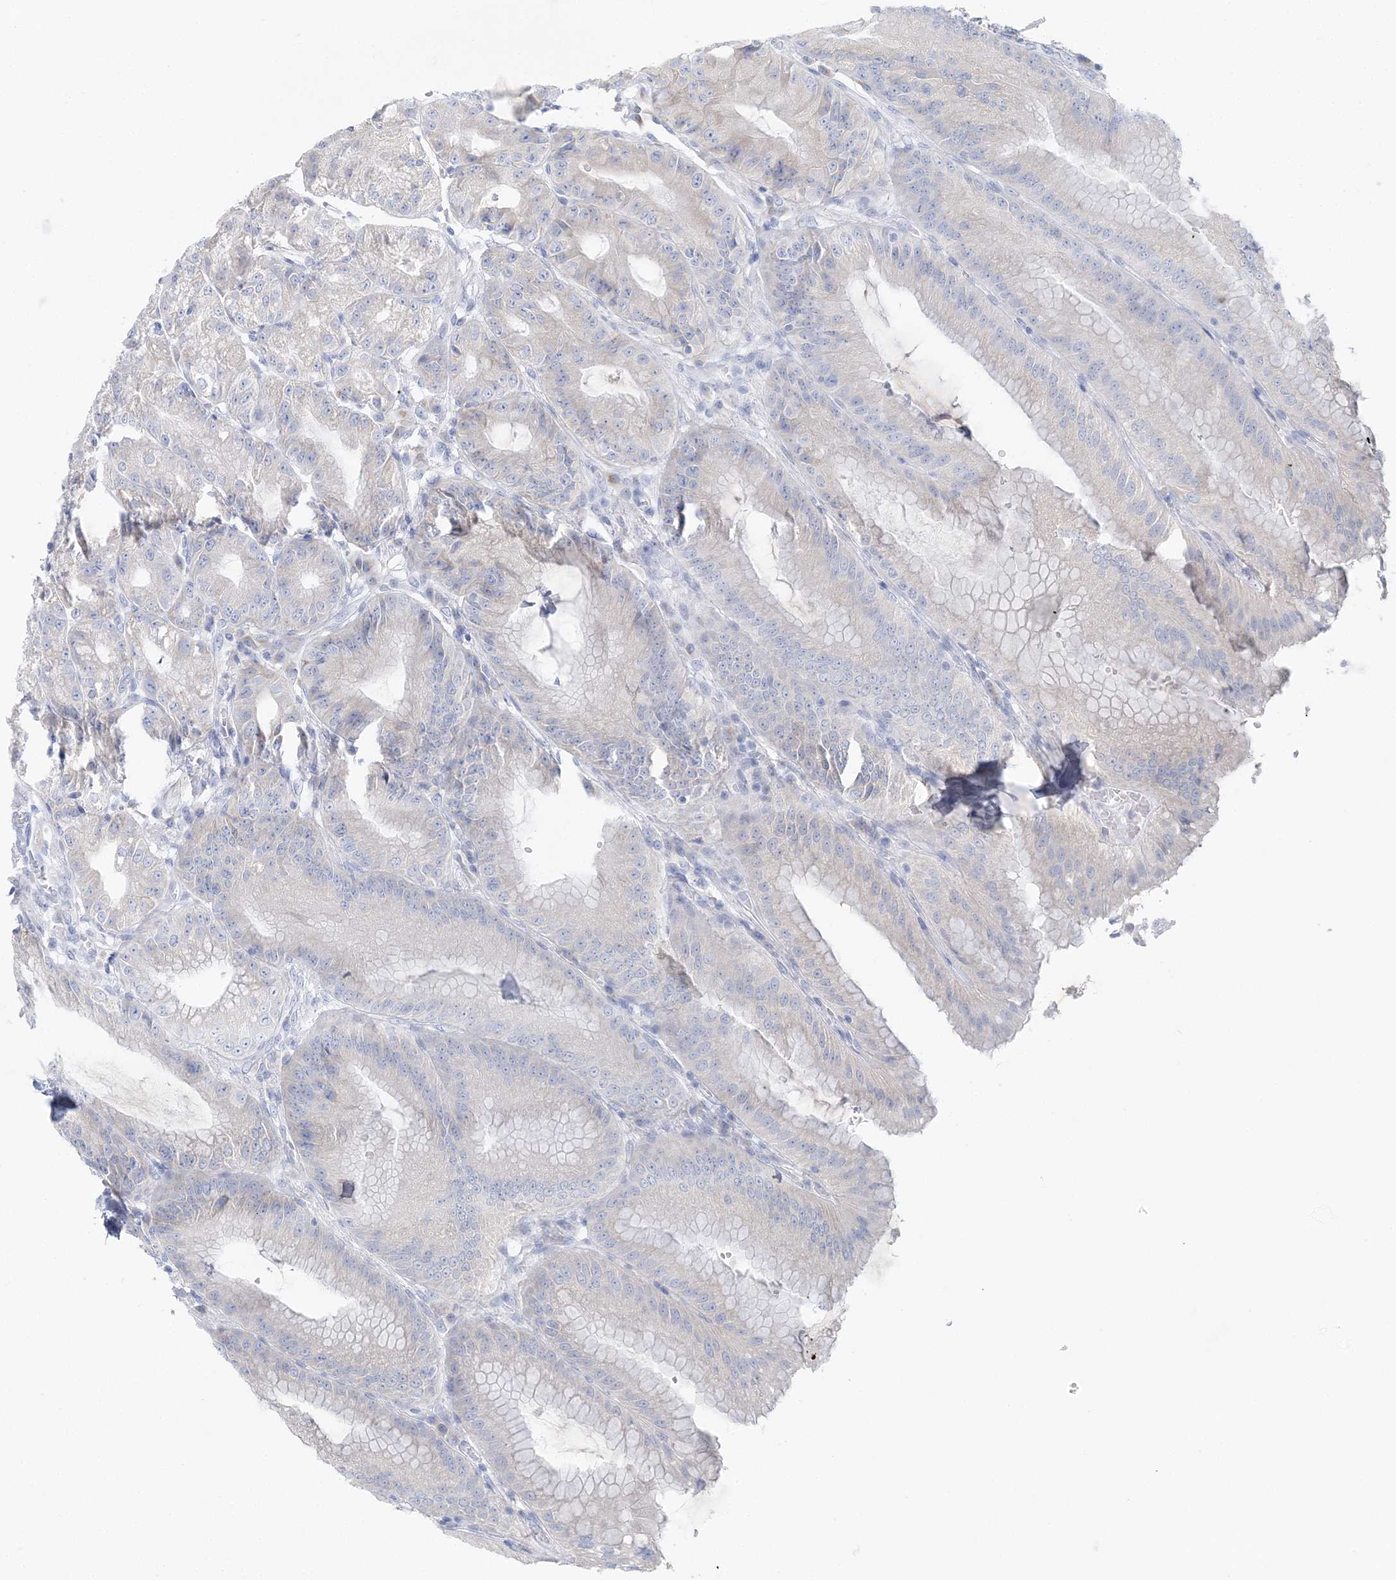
{"staining": {"intensity": "negative", "quantity": "none", "location": "none"}, "tissue": "stomach", "cell_type": "Glandular cells", "image_type": "normal", "snomed": [{"axis": "morphology", "description": "Normal tissue, NOS"}, {"axis": "topography", "description": "Stomach, upper"}, {"axis": "topography", "description": "Stomach, lower"}], "caption": "The immunohistochemistry (IHC) histopathology image has no significant staining in glandular cells of stomach. The staining is performed using DAB (3,3'-diaminobenzidine) brown chromogen with nuclei counter-stained in using hematoxylin.", "gene": "SLC5A6", "patient": {"sex": "male", "age": 71}}